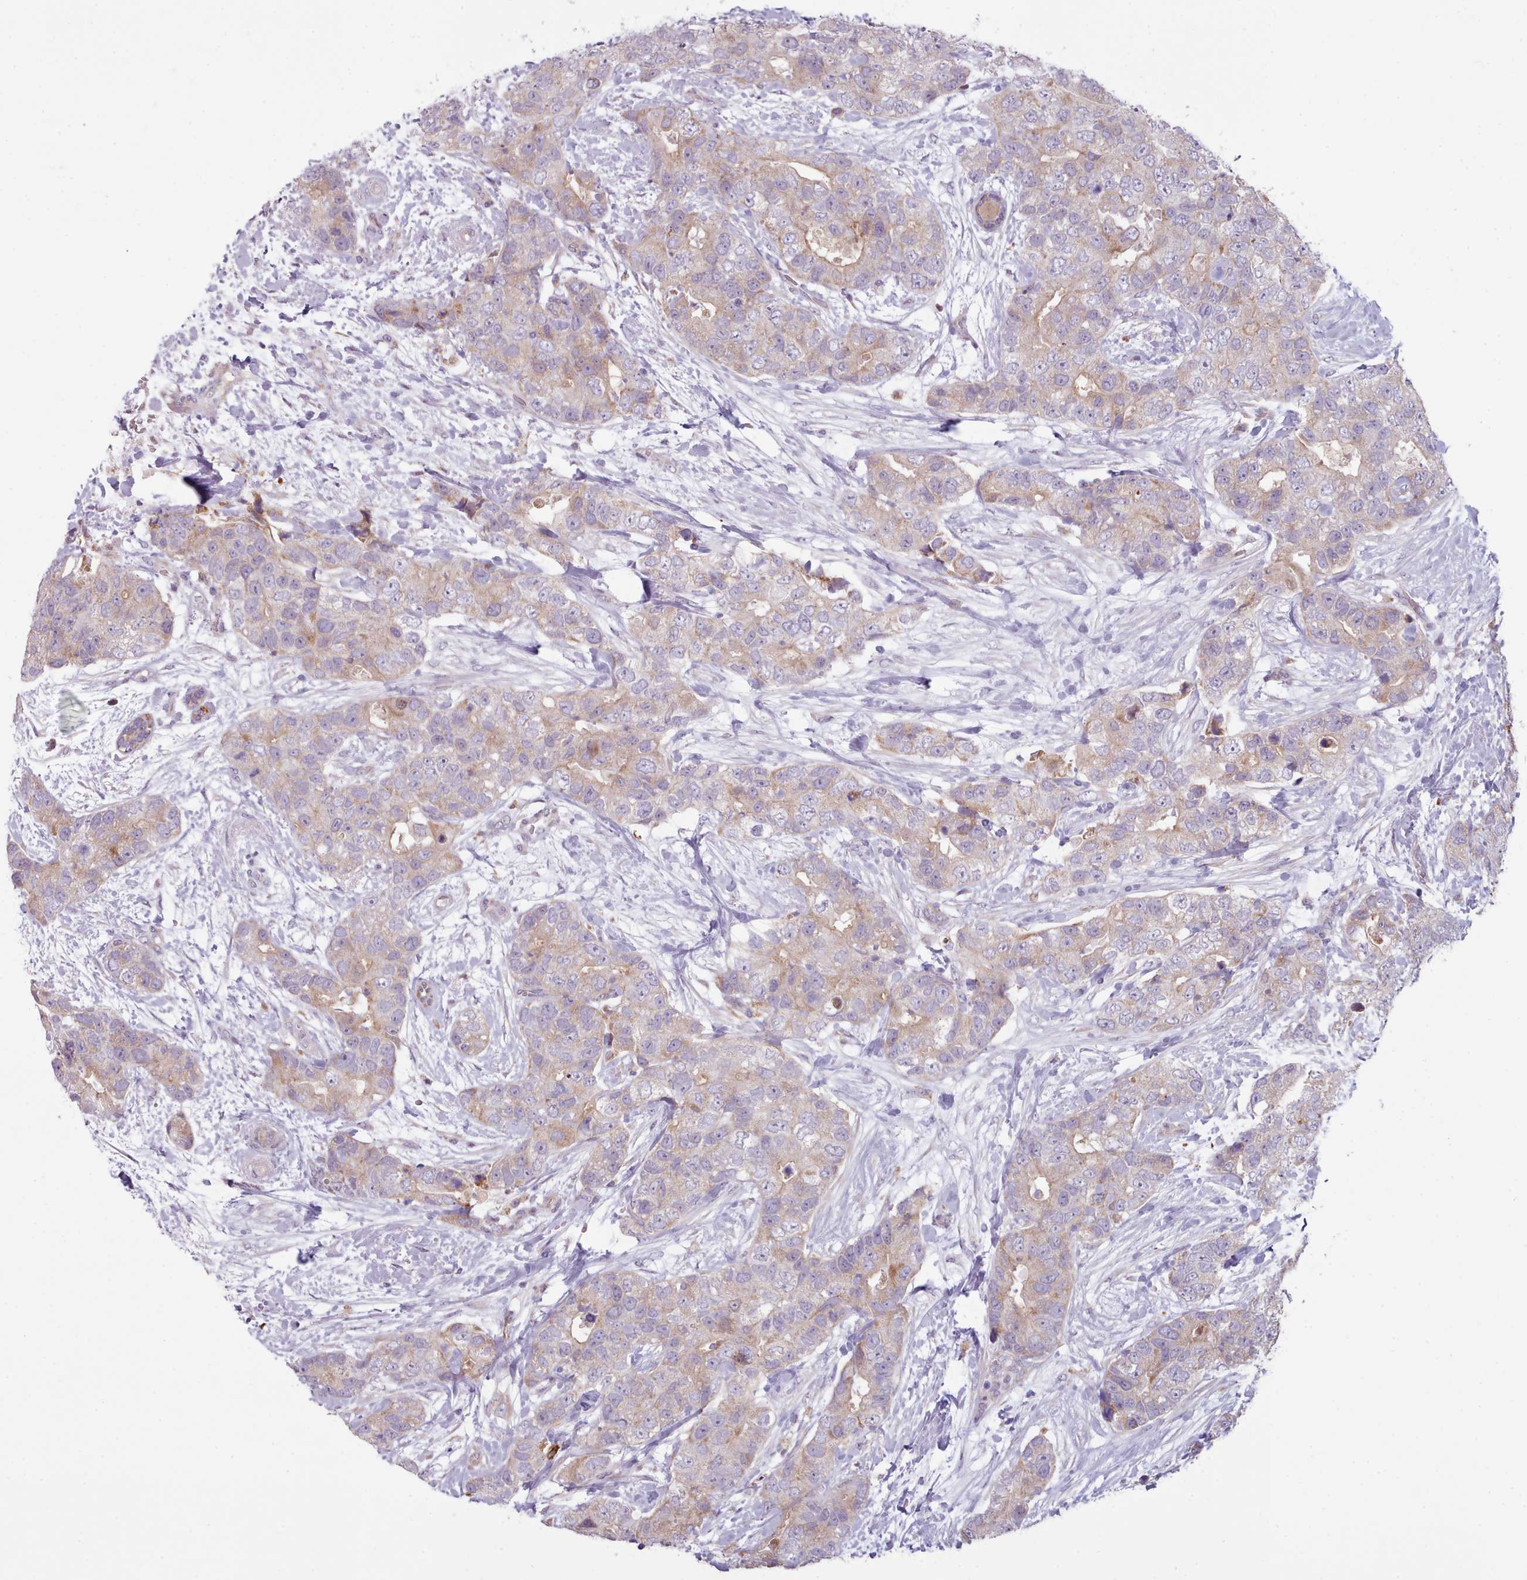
{"staining": {"intensity": "weak", "quantity": "25%-75%", "location": "cytoplasmic/membranous"}, "tissue": "breast cancer", "cell_type": "Tumor cells", "image_type": "cancer", "snomed": [{"axis": "morphology", "description": "Duct carcinoma"}, {"axis": "topography", "description": "Breast"}], "caption": "Protein expression analysis of breast cancer demonstrates weak cytoplasmic/membranous expression in approximately 25%-75% of tumor cells.", "gene": "SLC52A3", "patient": {"sex": "female", "age": 62}}